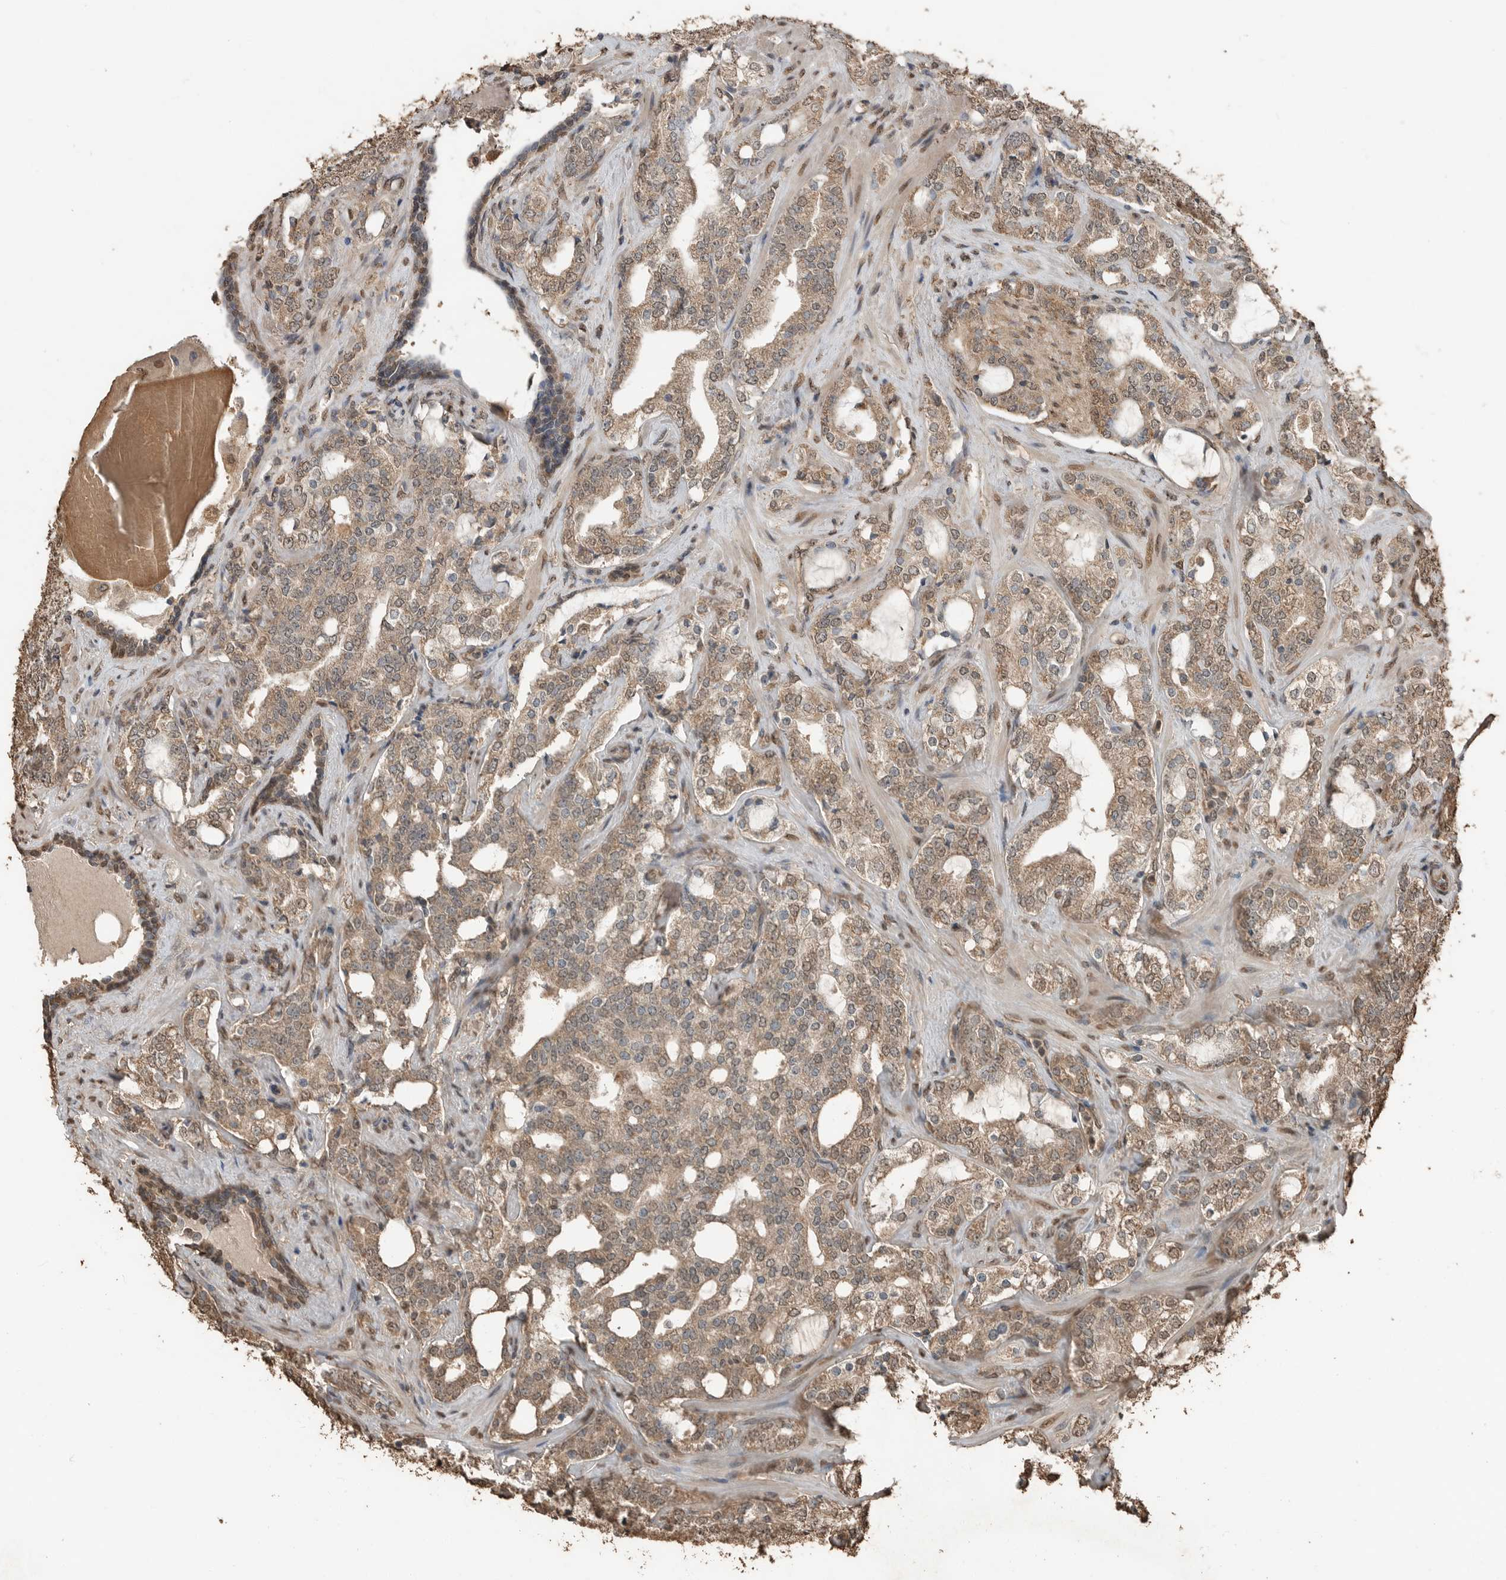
{"staining": {"intensity": "moderate", "quantity": ">75%", "location": "cytoplasmic/membranous,nuclear"}, "tissue": "prostate cancer", "cell_type": "Tumor cells", "image_type": "cancer", "snomed": [{"axis": "morphology", "description": "Adenocarcinoma, High grade"}, {"axis": "topography", "description": "Prostate"}], "caption": "Immunohistochemistry (IHC) of prostate cancer (high-grade adenocarcinoma) displays medium levels of moderate cytoplasmic/membranous and nuclear positivity in approximately >75% of tumor cells. (Brightfield microscopy of DAB IHC at high magnification).", "gene": "BLZF1", "patient": {"sex": "male", "age": 64}}